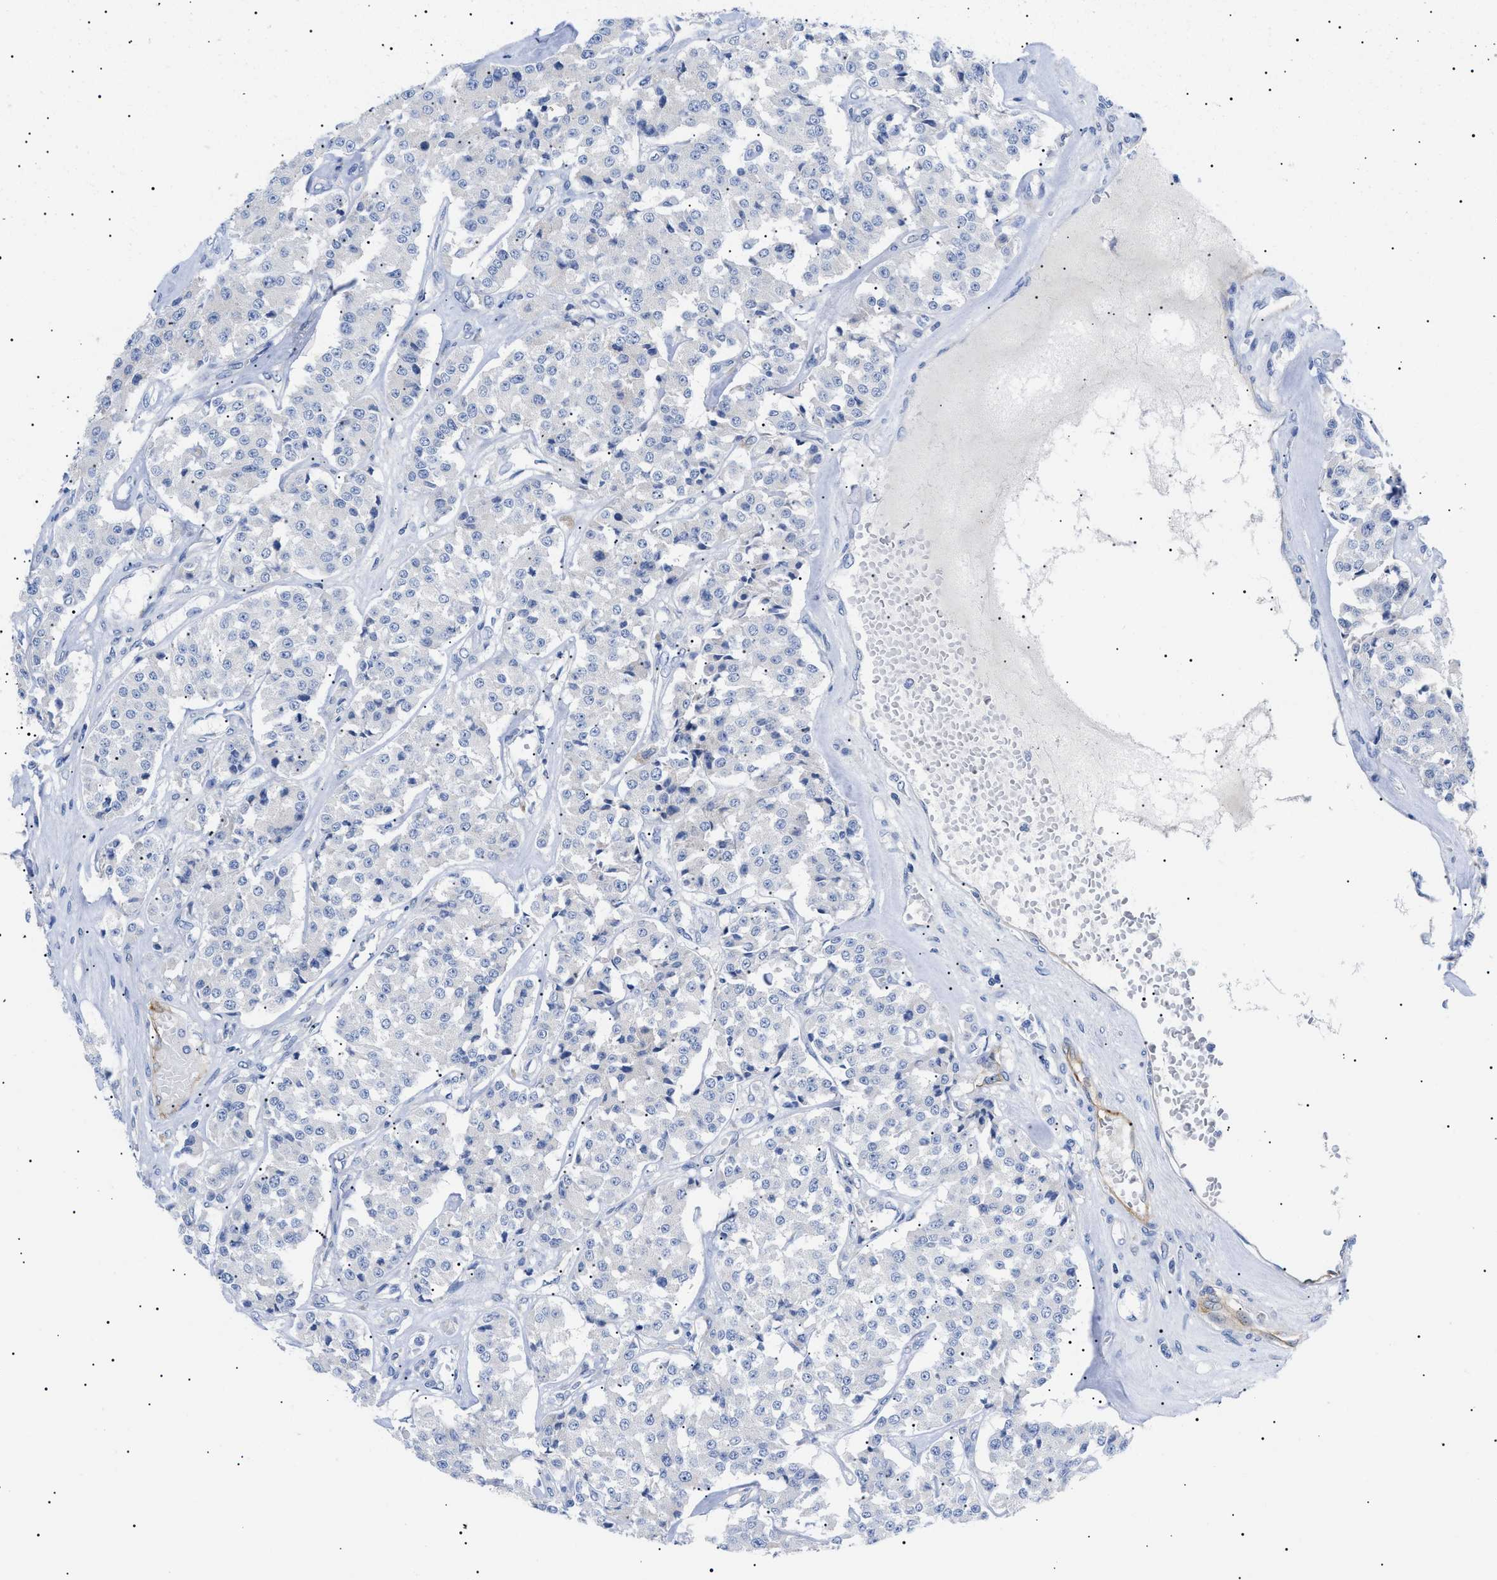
{"staining": {"intensity": "negative", "quantity": "none", "location": "none"}, "tissue": "carcinoid", "cell_type": "Tumor cells", "image_type": "cancer", "snomed": [{"axis": "morphology", "description": "Carcinoid, malignant, NOS"}, {"axis": "topography", "description": "Pancreas"}], "caption": "This is an immunohistochemistry image of malignant carcinoid. There is no staining in tumor cells.", "gene": "ACKR1", "patient": {"sex": "male", "age": 41}}